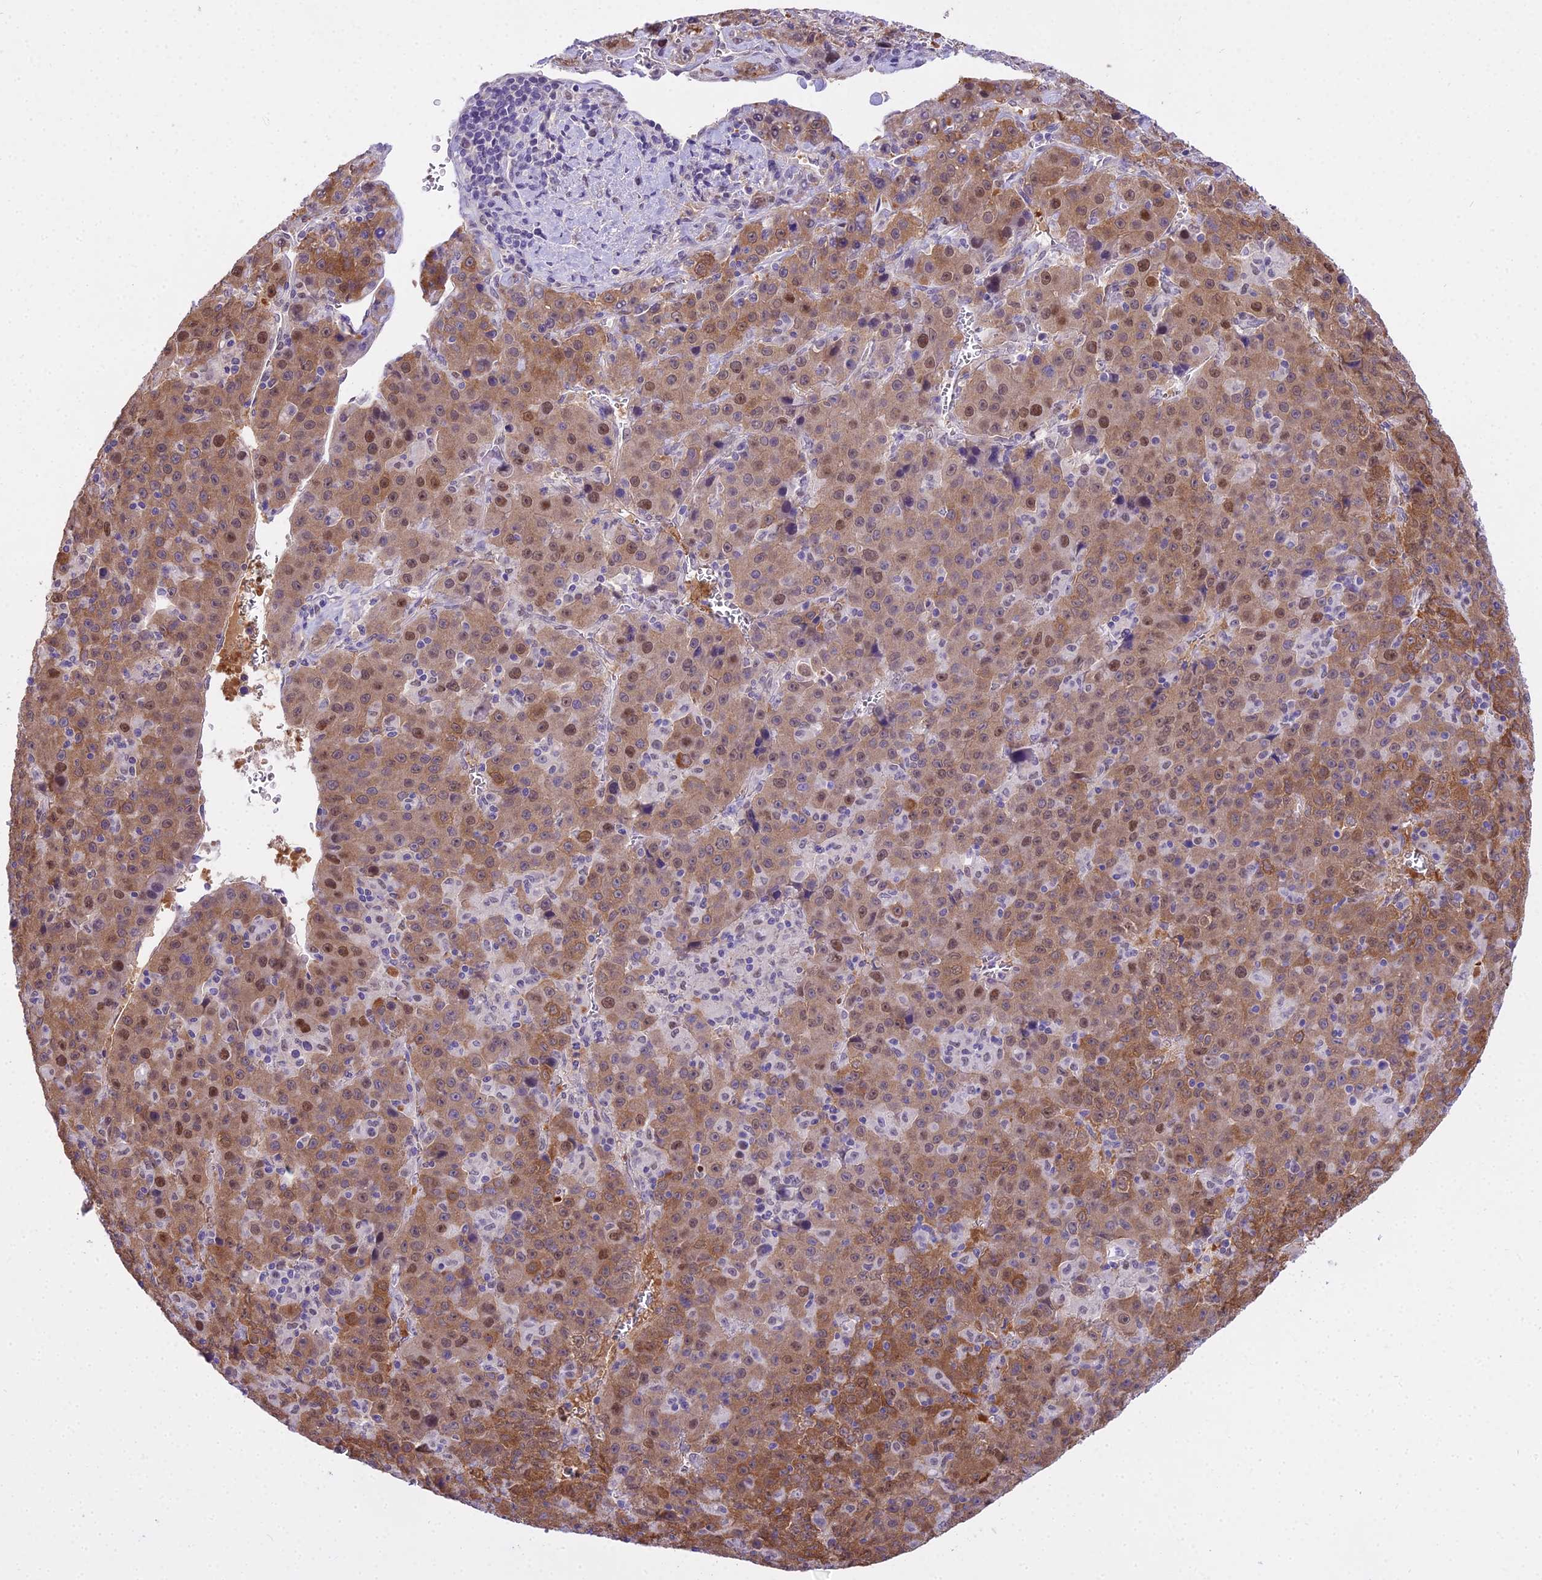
{"staining": {"intensity": "moderate", "quantity": ">75%", "location": "cytoplasmic/membranous,nuclear"}, "tissue": "liver cancer", "cell_type": "Tumor cells", "image_type": "cancer", "snomed": [{"axis": "morphology", "description": "Carcinoma, Hepatocellular, NOS"}, {"axis": "topography", "description": "Liver"}], "caption": "Moderate cytoplasmic/membranous and nuclear expression is identified in approximately >75% of tumor cells in liver cancer (hepatocellular carcinoma).", "gene": "MAT2A", "patient": {"sex": "female", "age": 53}}